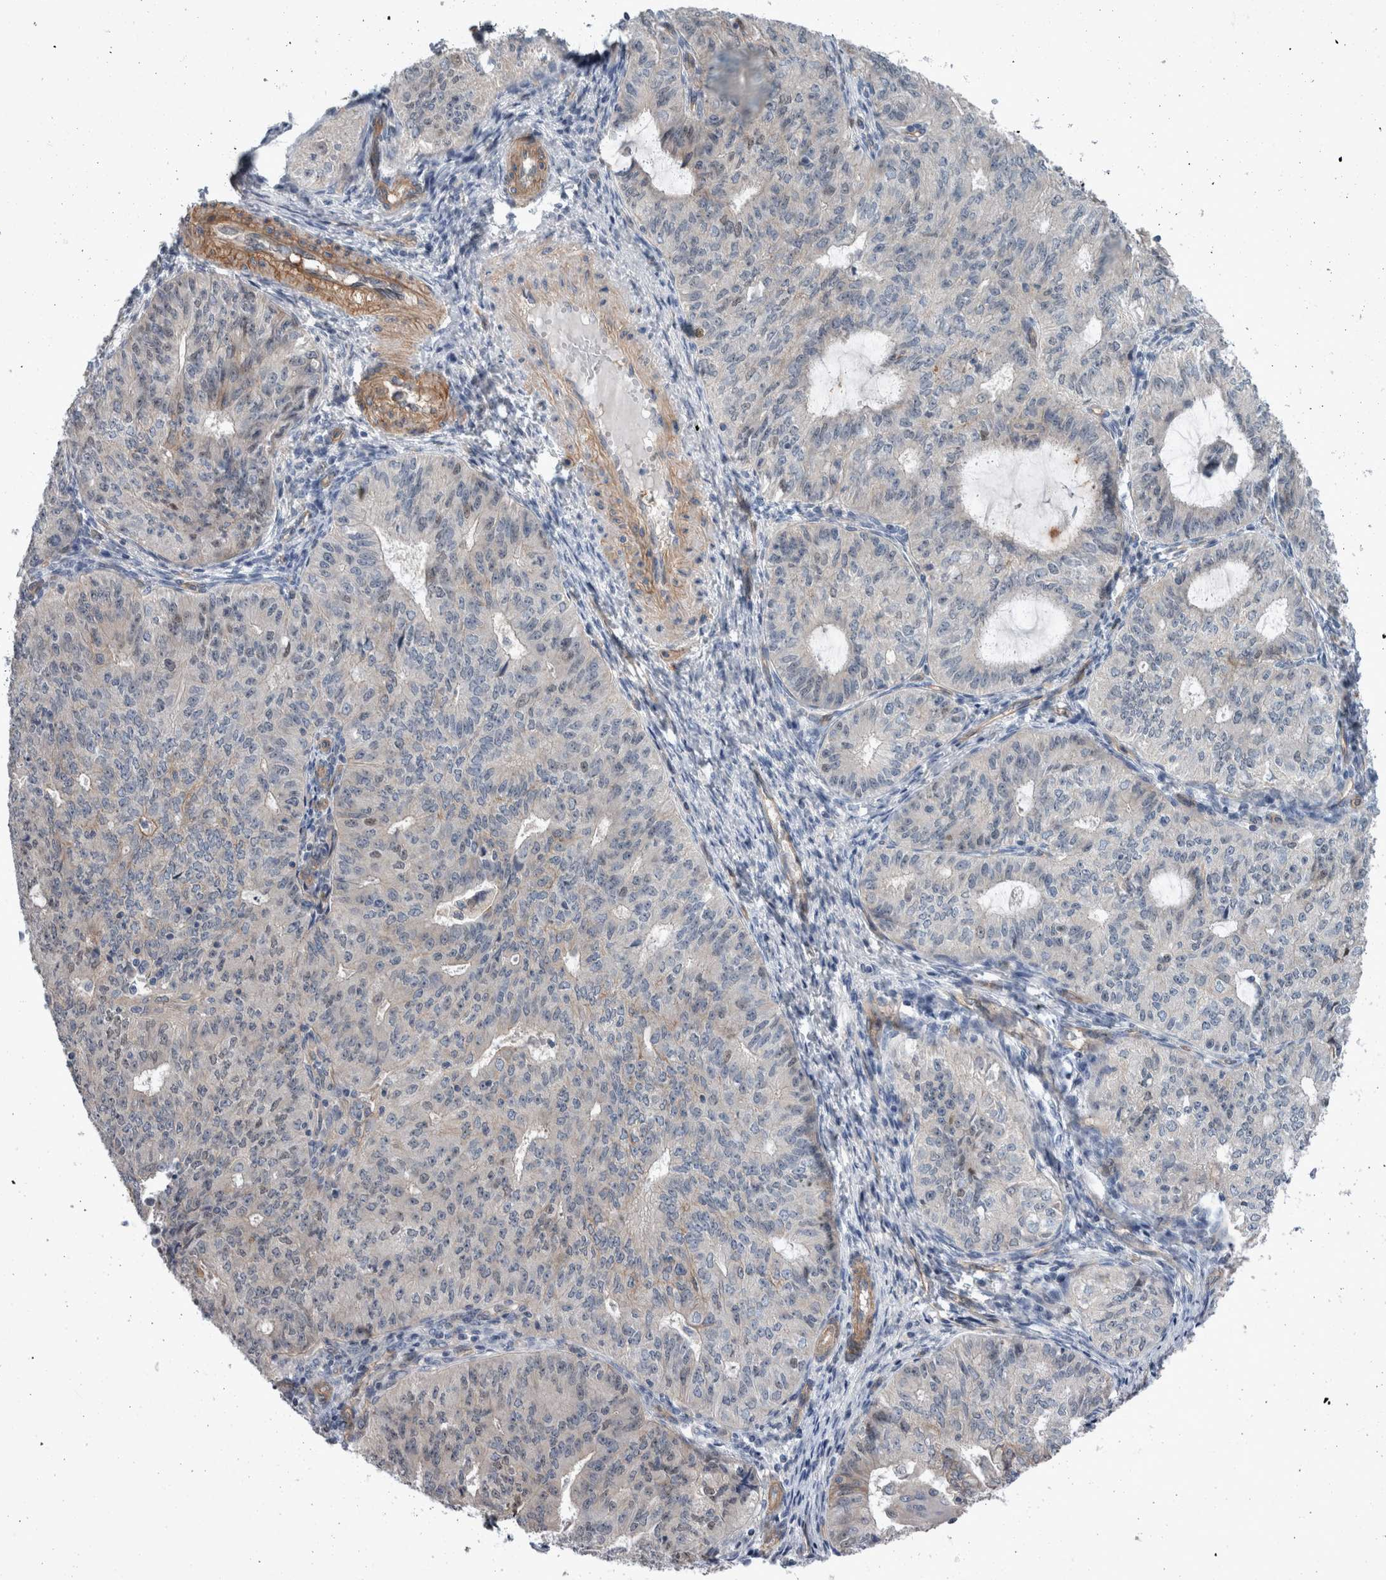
{"staining": {"intensity": "weak", "quantity": "<25%", "location": "cytoplasmic/membranous"}, "tissue": "endometrial cancer", "cell_type": "Tumor cells", "image_type": "cancer", "snomed": [{"axis": "morphology", "description": "Adenocarcinoma, NOS"}, {"axis": "topography", "description": "Endometrium"}], "caption": "The image shows no staining of tumor cells in endometrial cancer (adenocarcinoma).", "gene": "BCAM", "patient": {"sex": "female", "age": 32}}